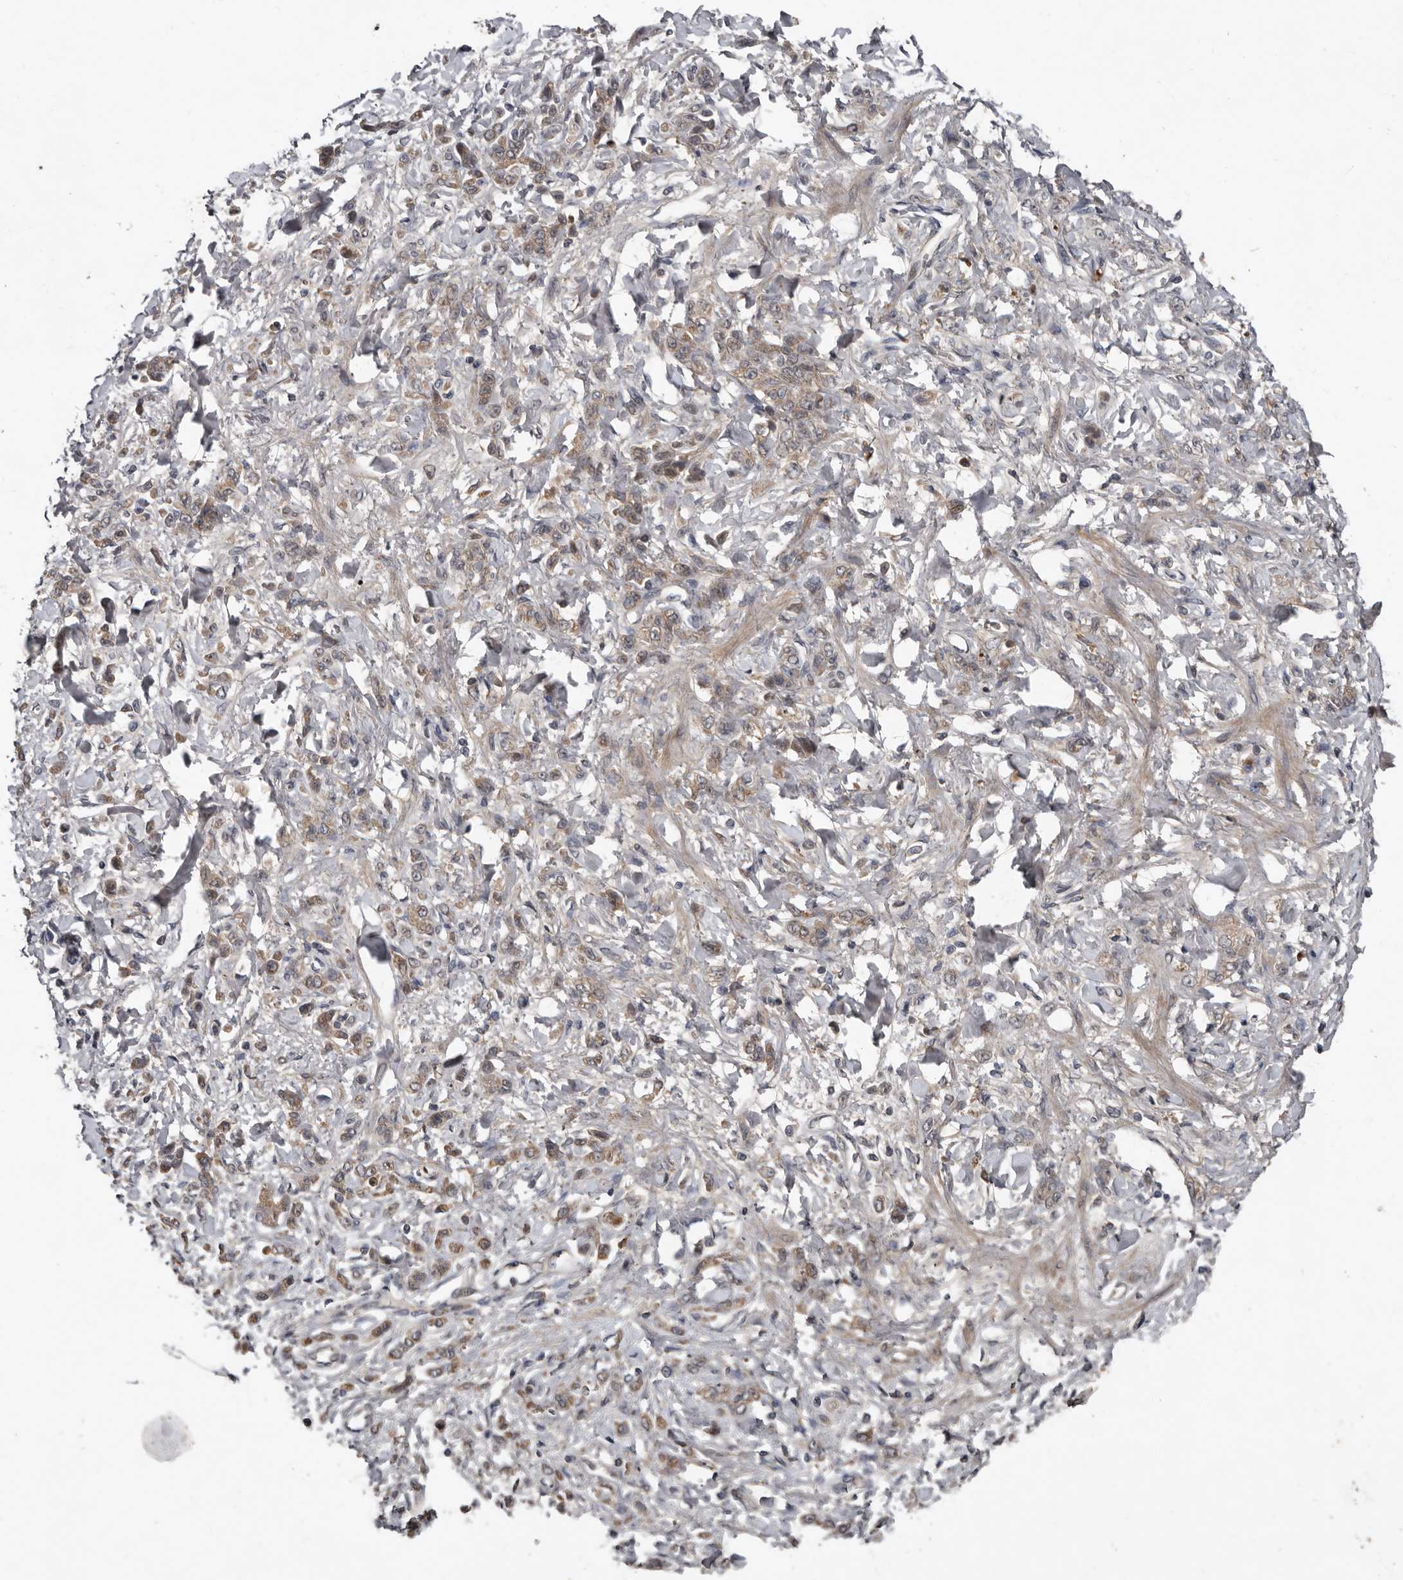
{"staining": {"intensity": "weak", "quantity": "25%-75%", "location": "cytoplasmic/membranous"}, "tissue": "stomach cancer", "cell_type": "Tumor cells", "image_type": "cancer", "snomed": [{"axis": "morphology", "description": "Normal tissue, NOS"}, {"axis": "morphology", "description": "Adenocarcinoma, NOS"}, {"axis": "topography", "description": "Stomach"}], "caption": "Adenocarcinoma (stomach) was stained to show a protein in brown. There is low levels of weak cytoplasmic/membranous positivity in approximately 25%-75% of tumor cells. (IHC, brightfield microscopy, high magnification).", "gene": "DNAJB4", "patient": {"sex": "male", "age": 82}}